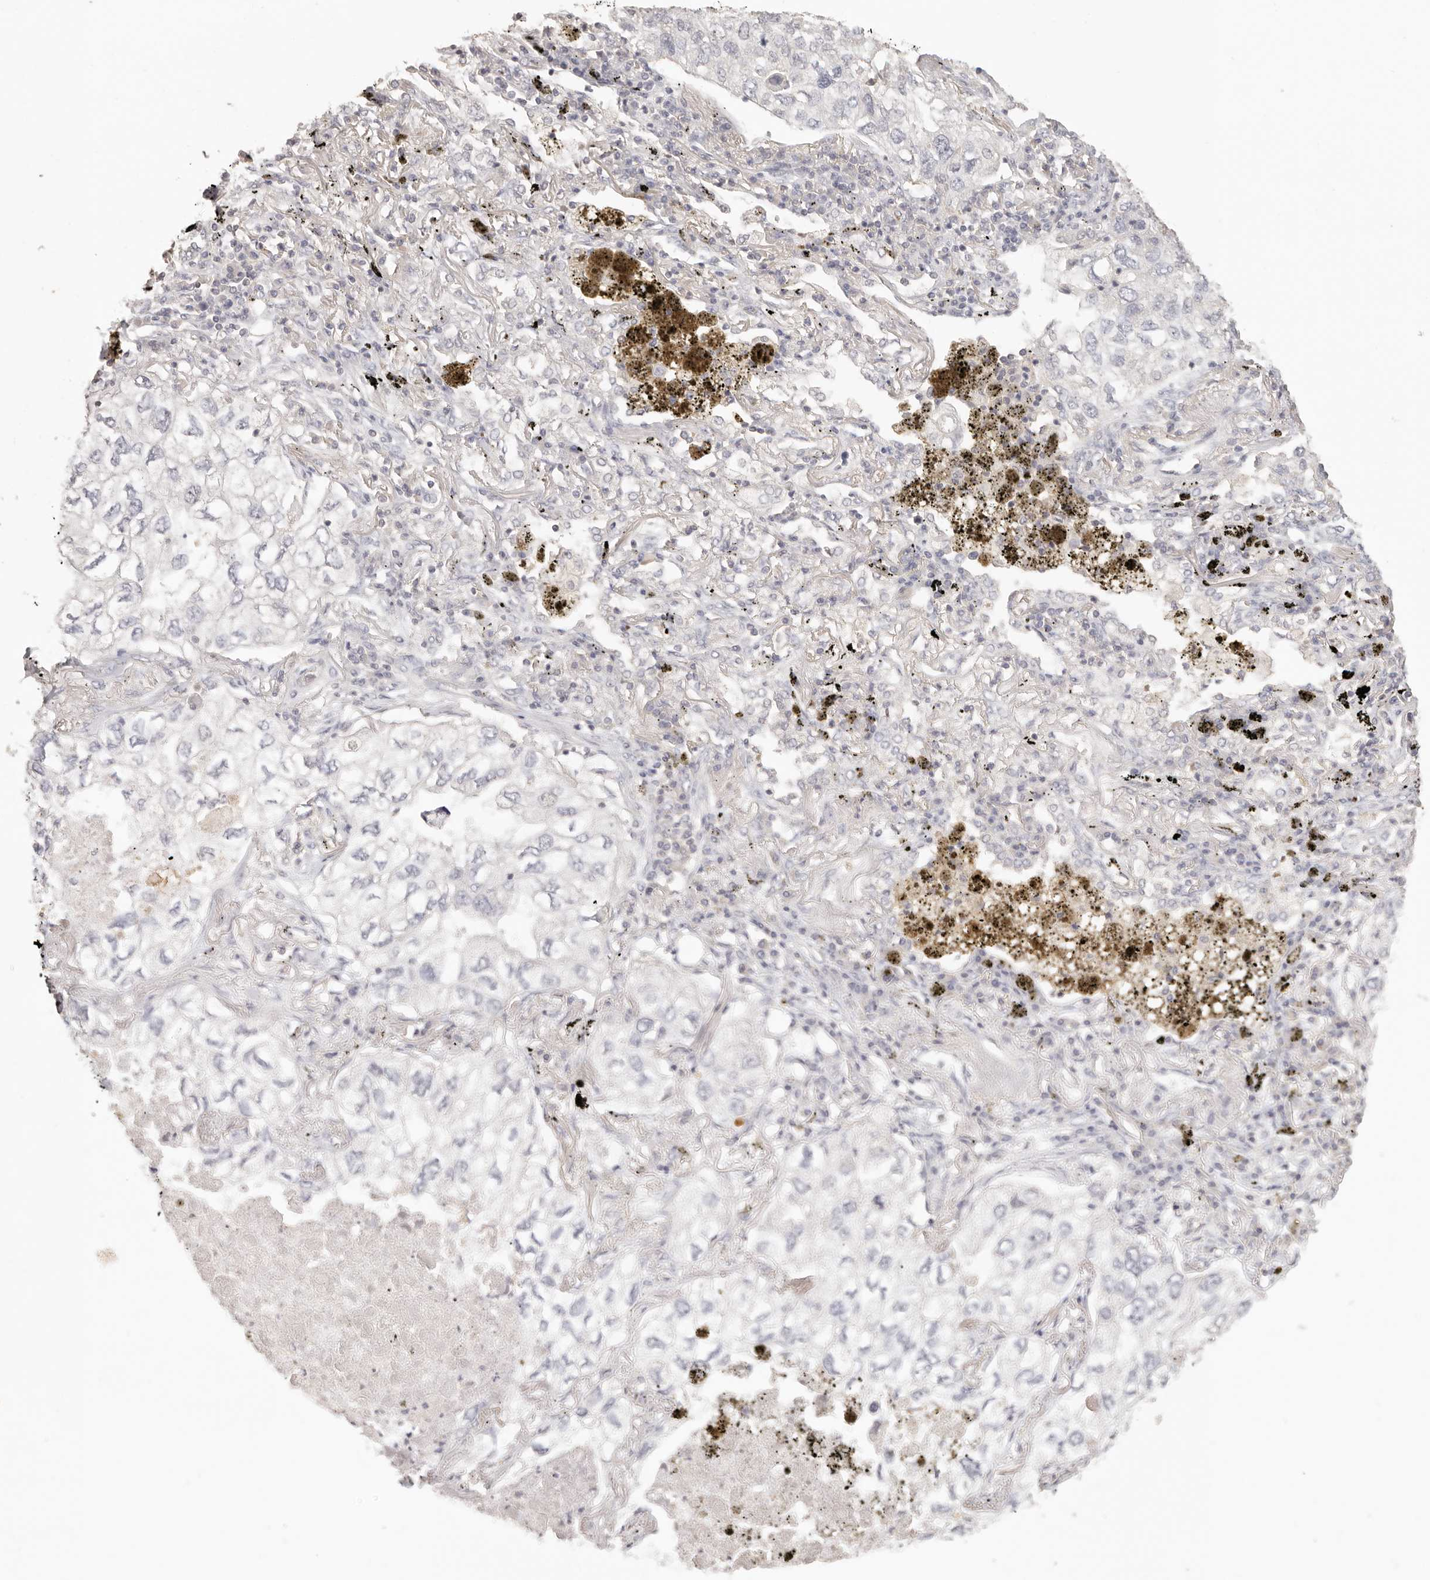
{"staining": {"intensity": "negative", "quantity": "none", "location": "none"}, "tissue": "lung cancer", "cell_type": "Tumor cells", "image_type": "cancer", "snomed": [{"axis": "morphology", "description": "Adenocarcinoma, NOS"}, {"axis": "topography", "description": "Lung"}], "caption": "Micrograph shows no protein positivity in tumor cells of lung adenocarcinoma tissue.", "gene": "CSK", "patient": {"sex": "male", "age": 65}}